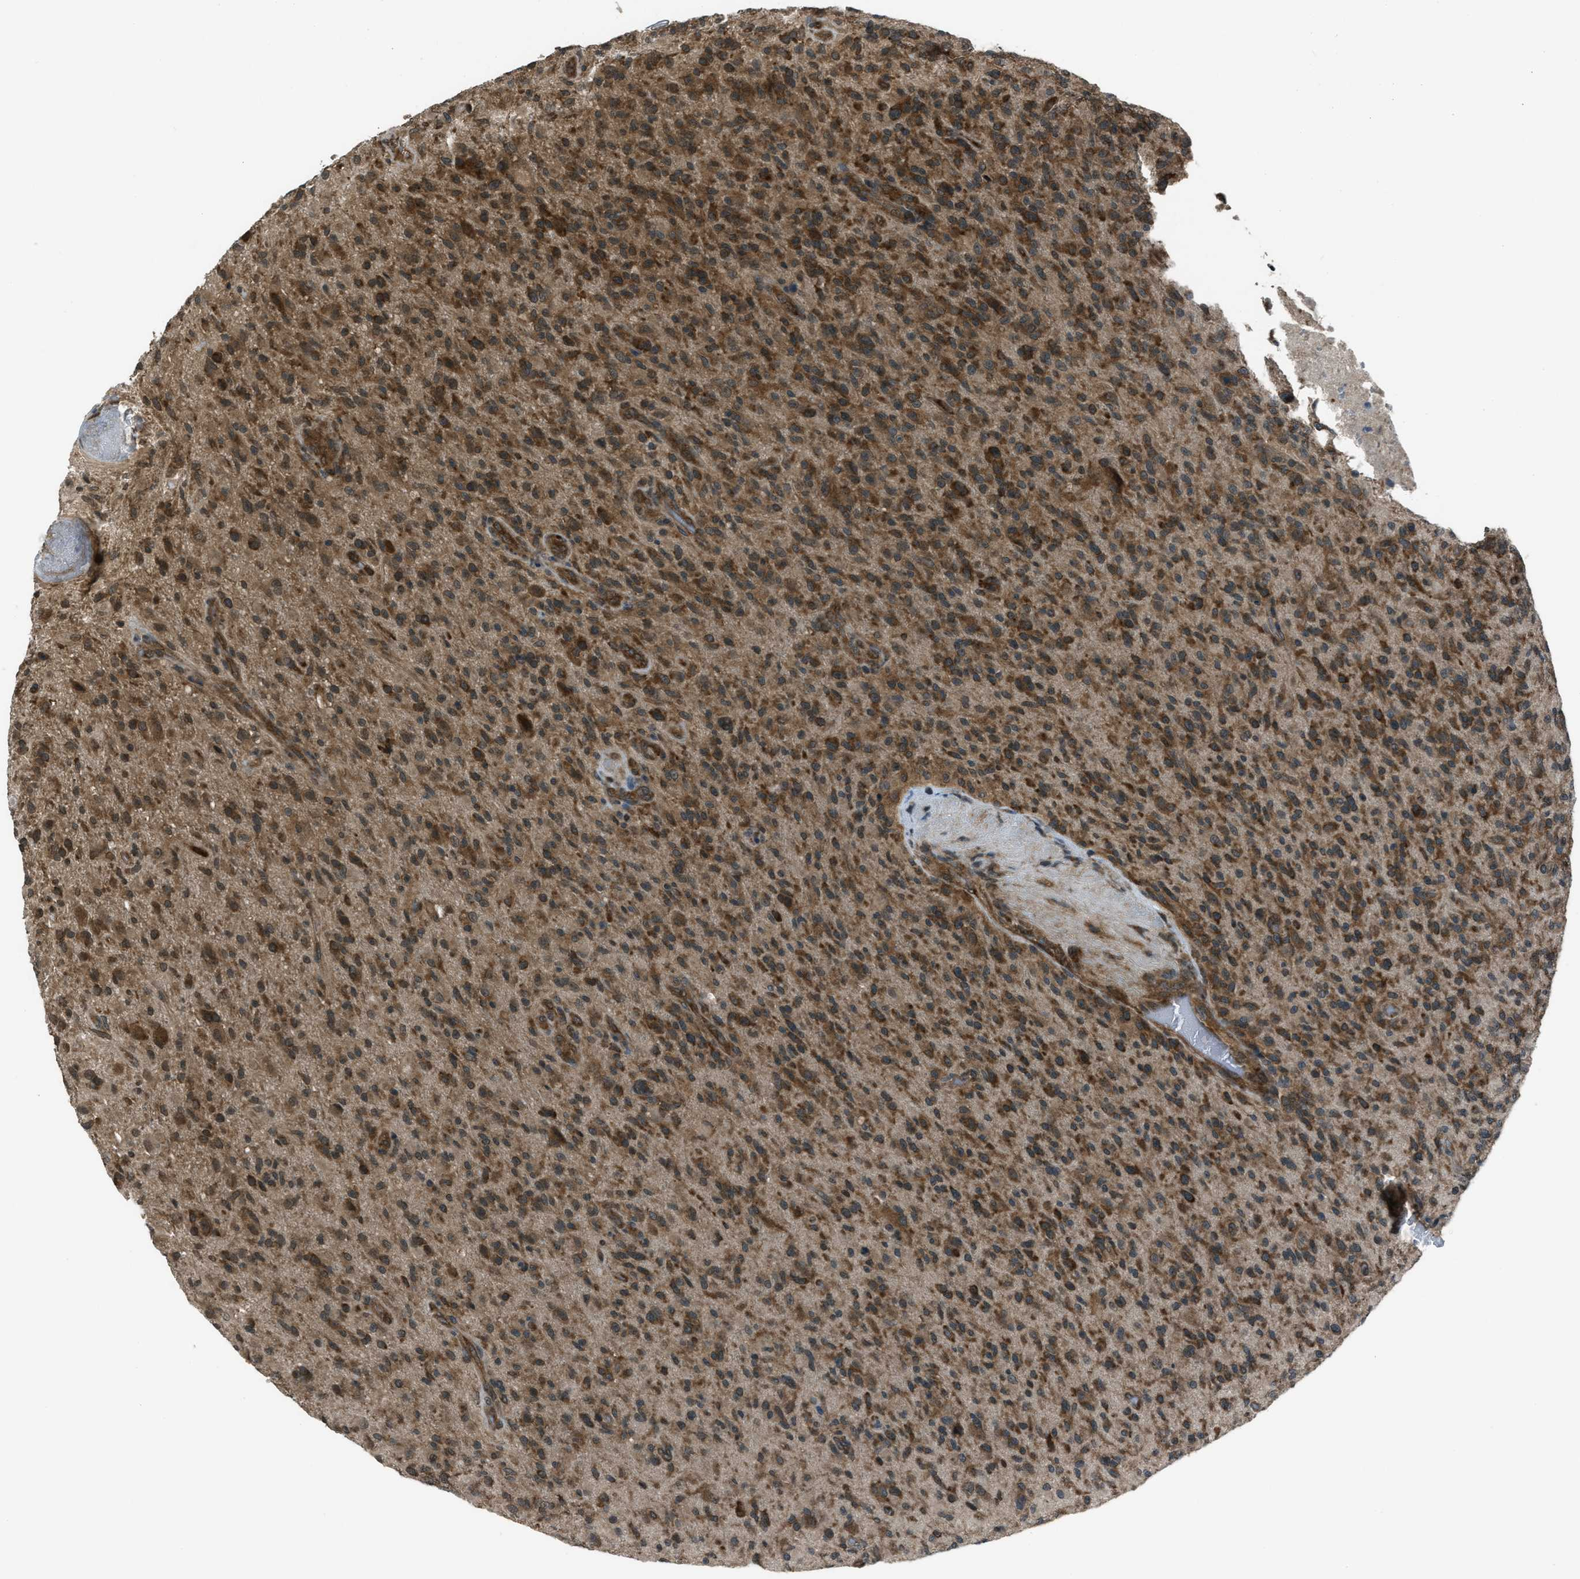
{"staining": {"intensity": "strong", "quantity": ">75%", "location": "cytoplasmic/membranous,nuclear"}, "tissue": "glioma", "cell_type": "Tumor cells", "image_type": "cancer", "snomed": [{"axis": "morphology", "description": "Glioma, malignant, High grade"}, {"axis": "topography", "description": "Brain"}], "caption": "Strong cytoplasmic/membranous and nuclear protein positivity is appreciated in approximately >75% of tumor cells in high-grade glioma (malignant).", "gene": "ASAP2", "patient": {"sex": "male", "age": 71}}